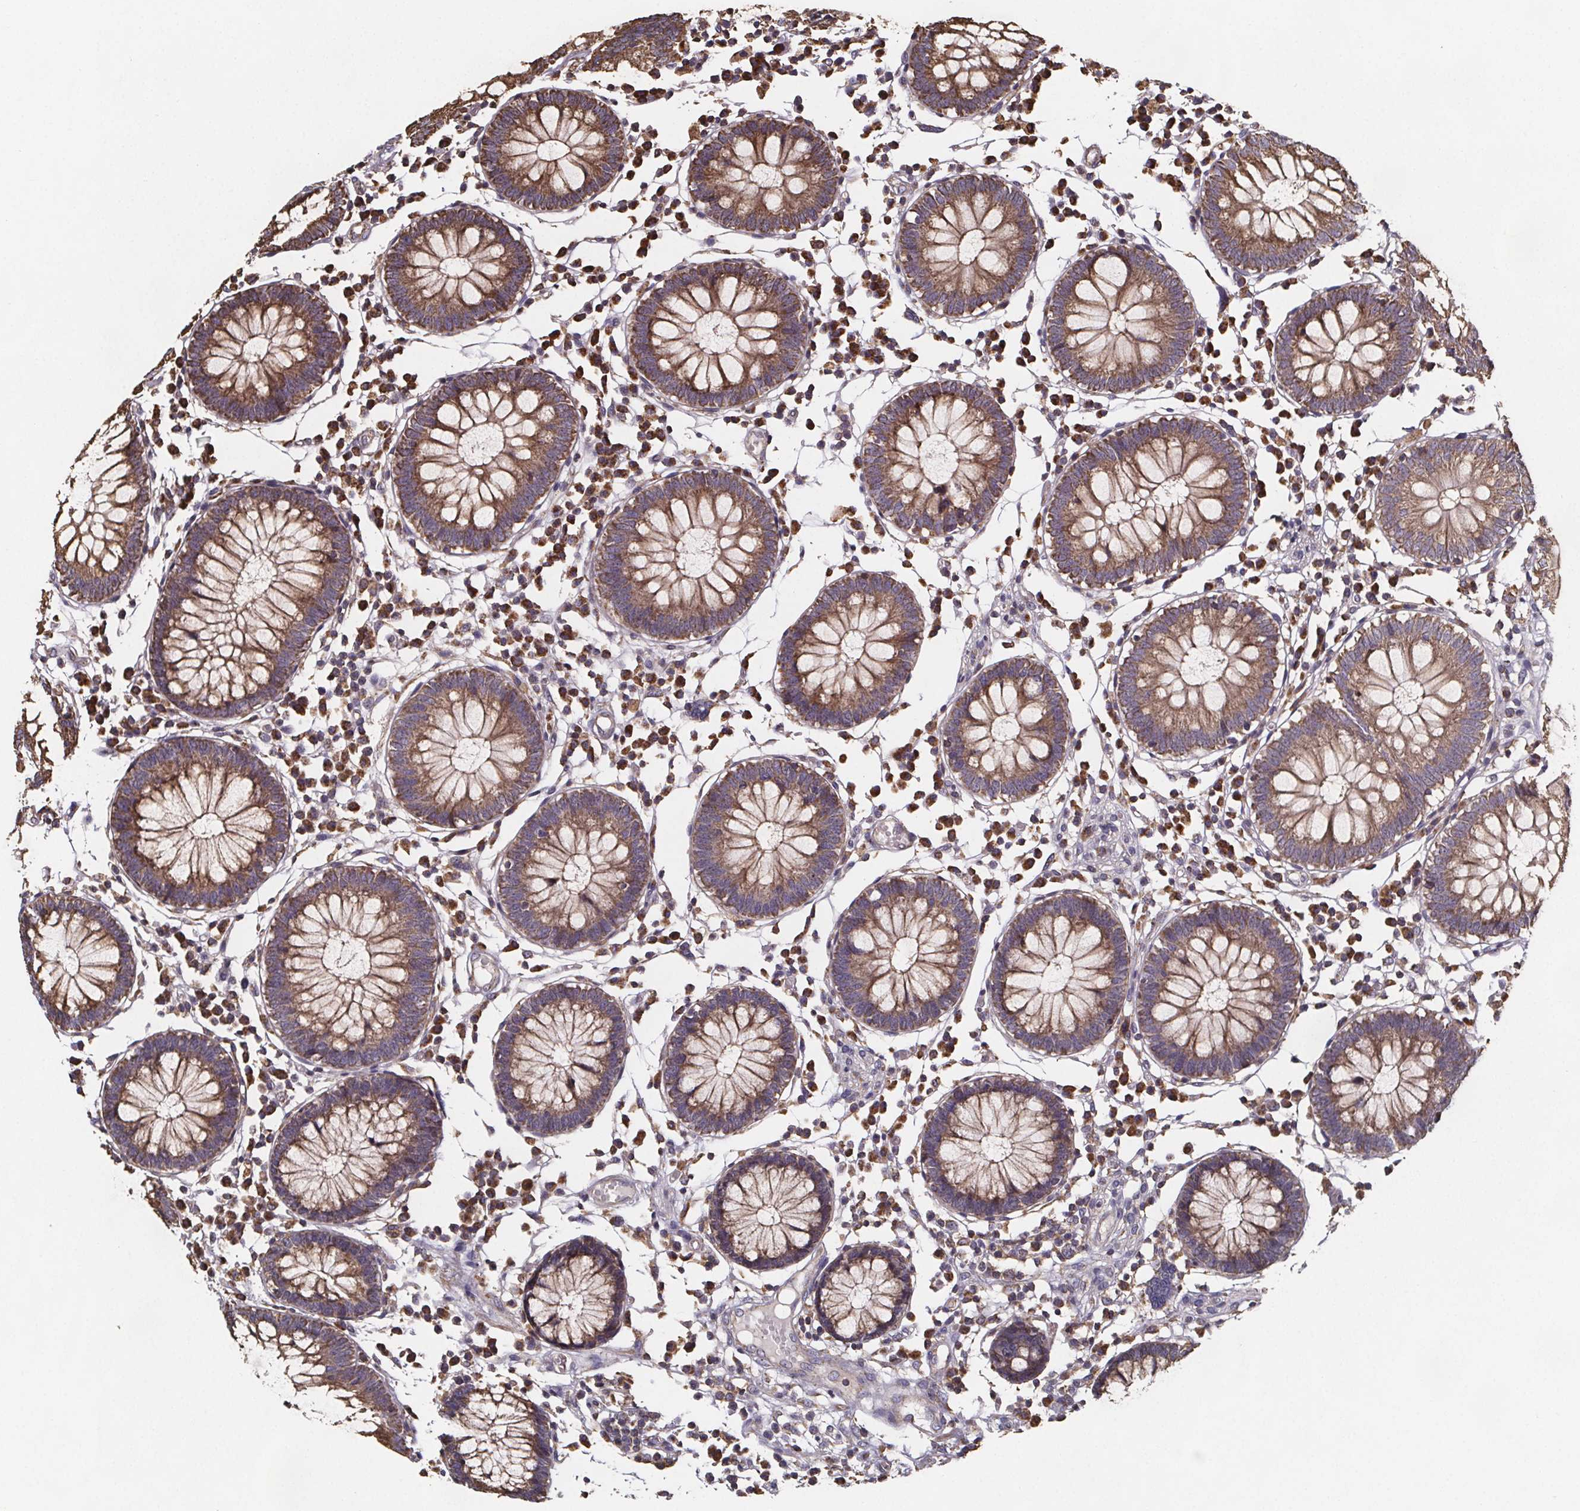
{"staining": {"intensity": "weak", "quantity": ">75%", "location": "cytoplasmic/membranous"}, "tissue": "colon", "cell_type": "Endothelial cells", "image_type": "normal", "snomed": [{"axis": "morphology", "description": "Normal tissue, NOS"}, {"axis": "morphology", "description": "Adenocarcinoma, NOS"}, {"axis": "topography", "description": "Colon"}], "caption": "A high-resolution photomicrograph shows IHC staining of normal colon, which exhibits weak cytoplasmic/membranous staining in approximately >75% of endothelial cells. The staining is performed using DAB brown chromogen to label protein expression. The nuclei are counter-stained blue using hematoxylin.", "gene": "SLC35D2", "patient": {"sex": "male", "age": 83}}